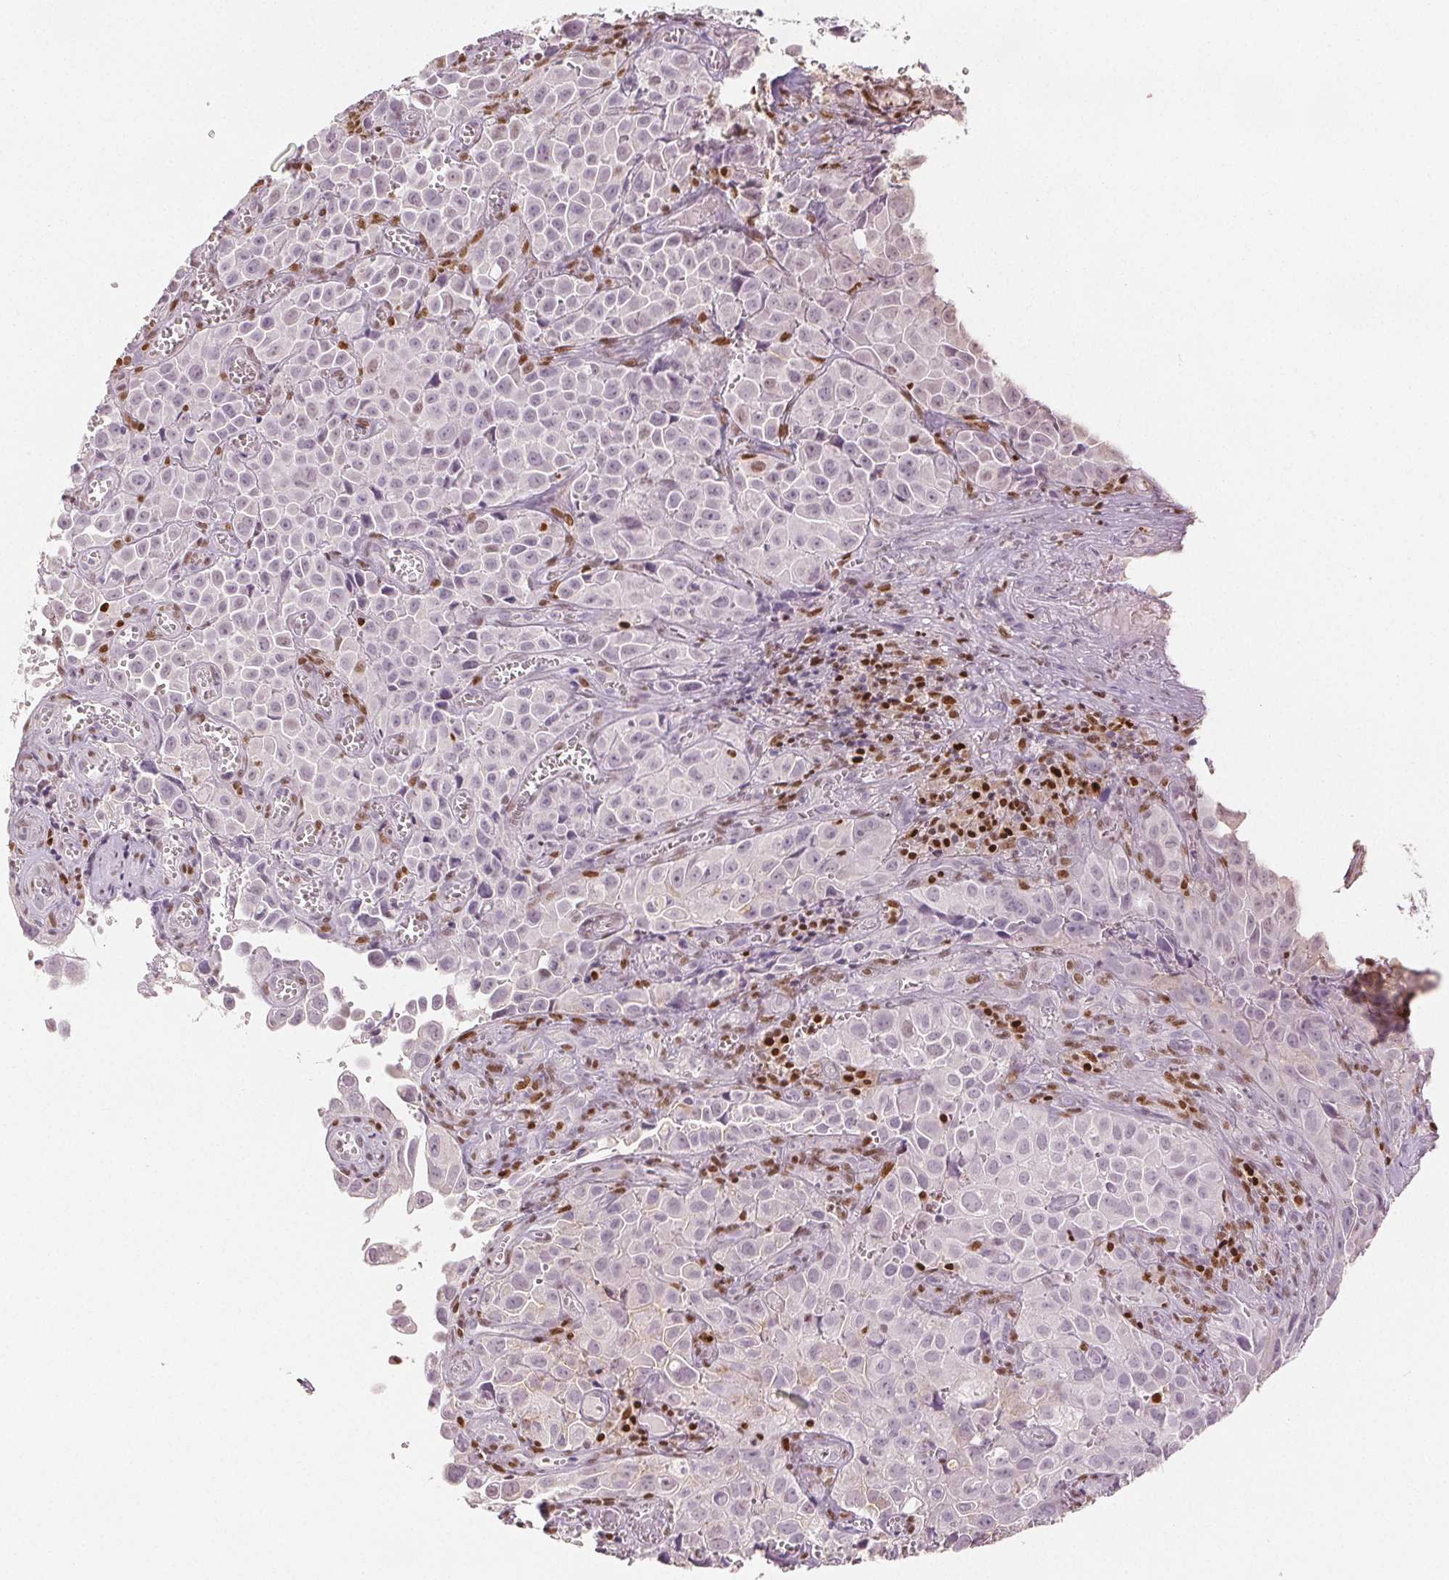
{"staining": {"intensity": "negative", "quantity": "none", "location": "none"}, "tissue": "cervical cancer", "cell_type": "Tumor cells", "image_type": "cancer", "snomed": [{"axis": "morphology", "description": "Squamous cell carcinoma, NOS"}, {"axis": "topography", "description": "Cervix"}], "caption": "This histopathology image is of cervical cancer (squamous cell carcinoma) stained with immunohistochemistry to label a protein in brown with the nuclei are counter-stained blue. There is no positivity in tumor cells. (Stains: DAB (3,3'-diaminobenzidine) immunohistochemistry with hematoxylin counter stain, Microscopy: brightfield microscopy at high magnification).", "gene": "RUNX2", "patient": {"sex": "female", "age": 55}}